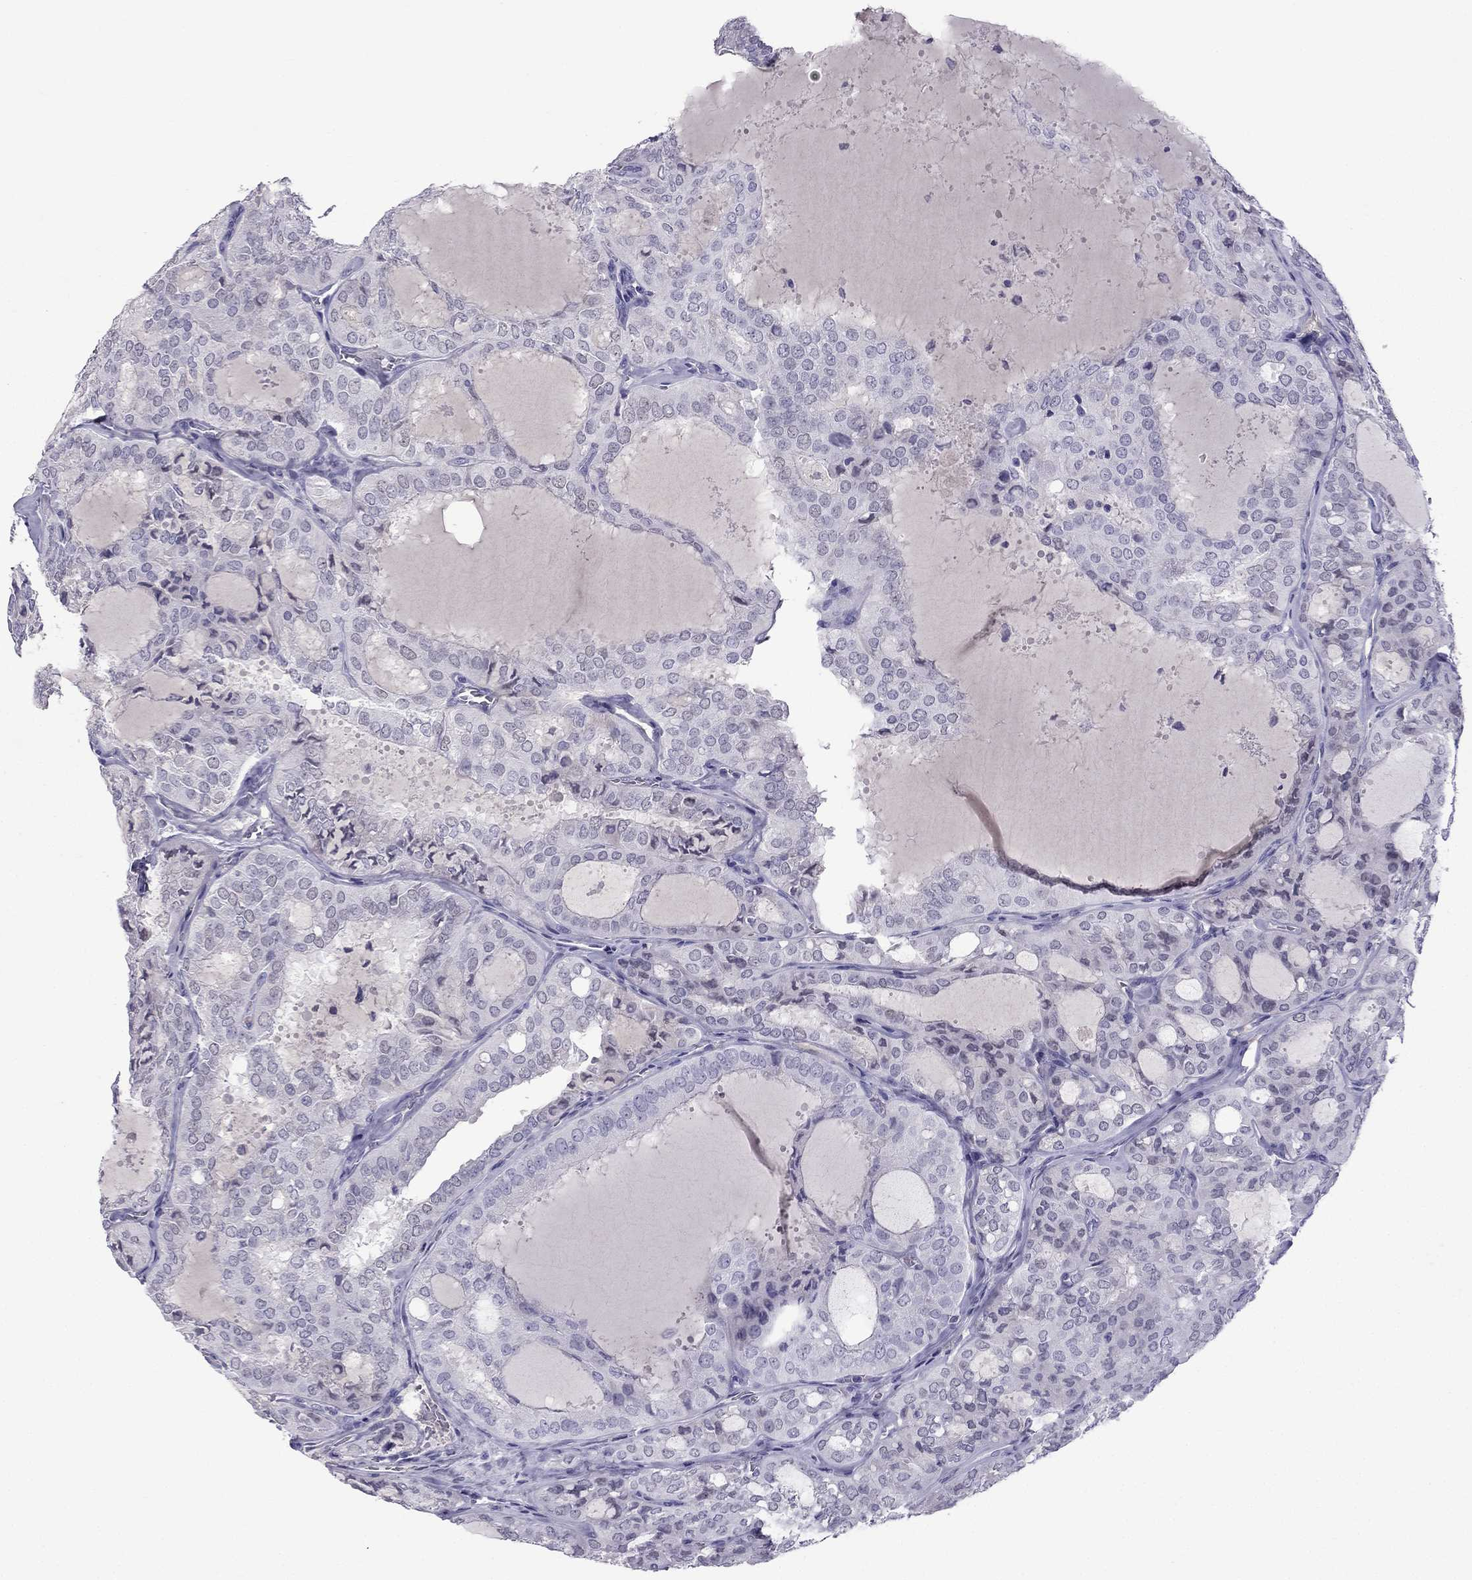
{"staining": {"intensity": "negative", "quantity": "none", "location": "none"}, "tissue": "thyroid cancer", "cell_type": "Tumor cells", "image_type": "cancer", "snomed": [{"axis": "morphology", "description": "Follicular adenoma carcinoma, NOS"}, {"axis": "topography", "description": "Thyroid gland"}], "caption": "Micrograph shows no significant protein expression in tumor cells of follicular adenoma carcinoma (thyroid).", "gene": "STOML3", "patient": {"sex": "male", "age": 75}}